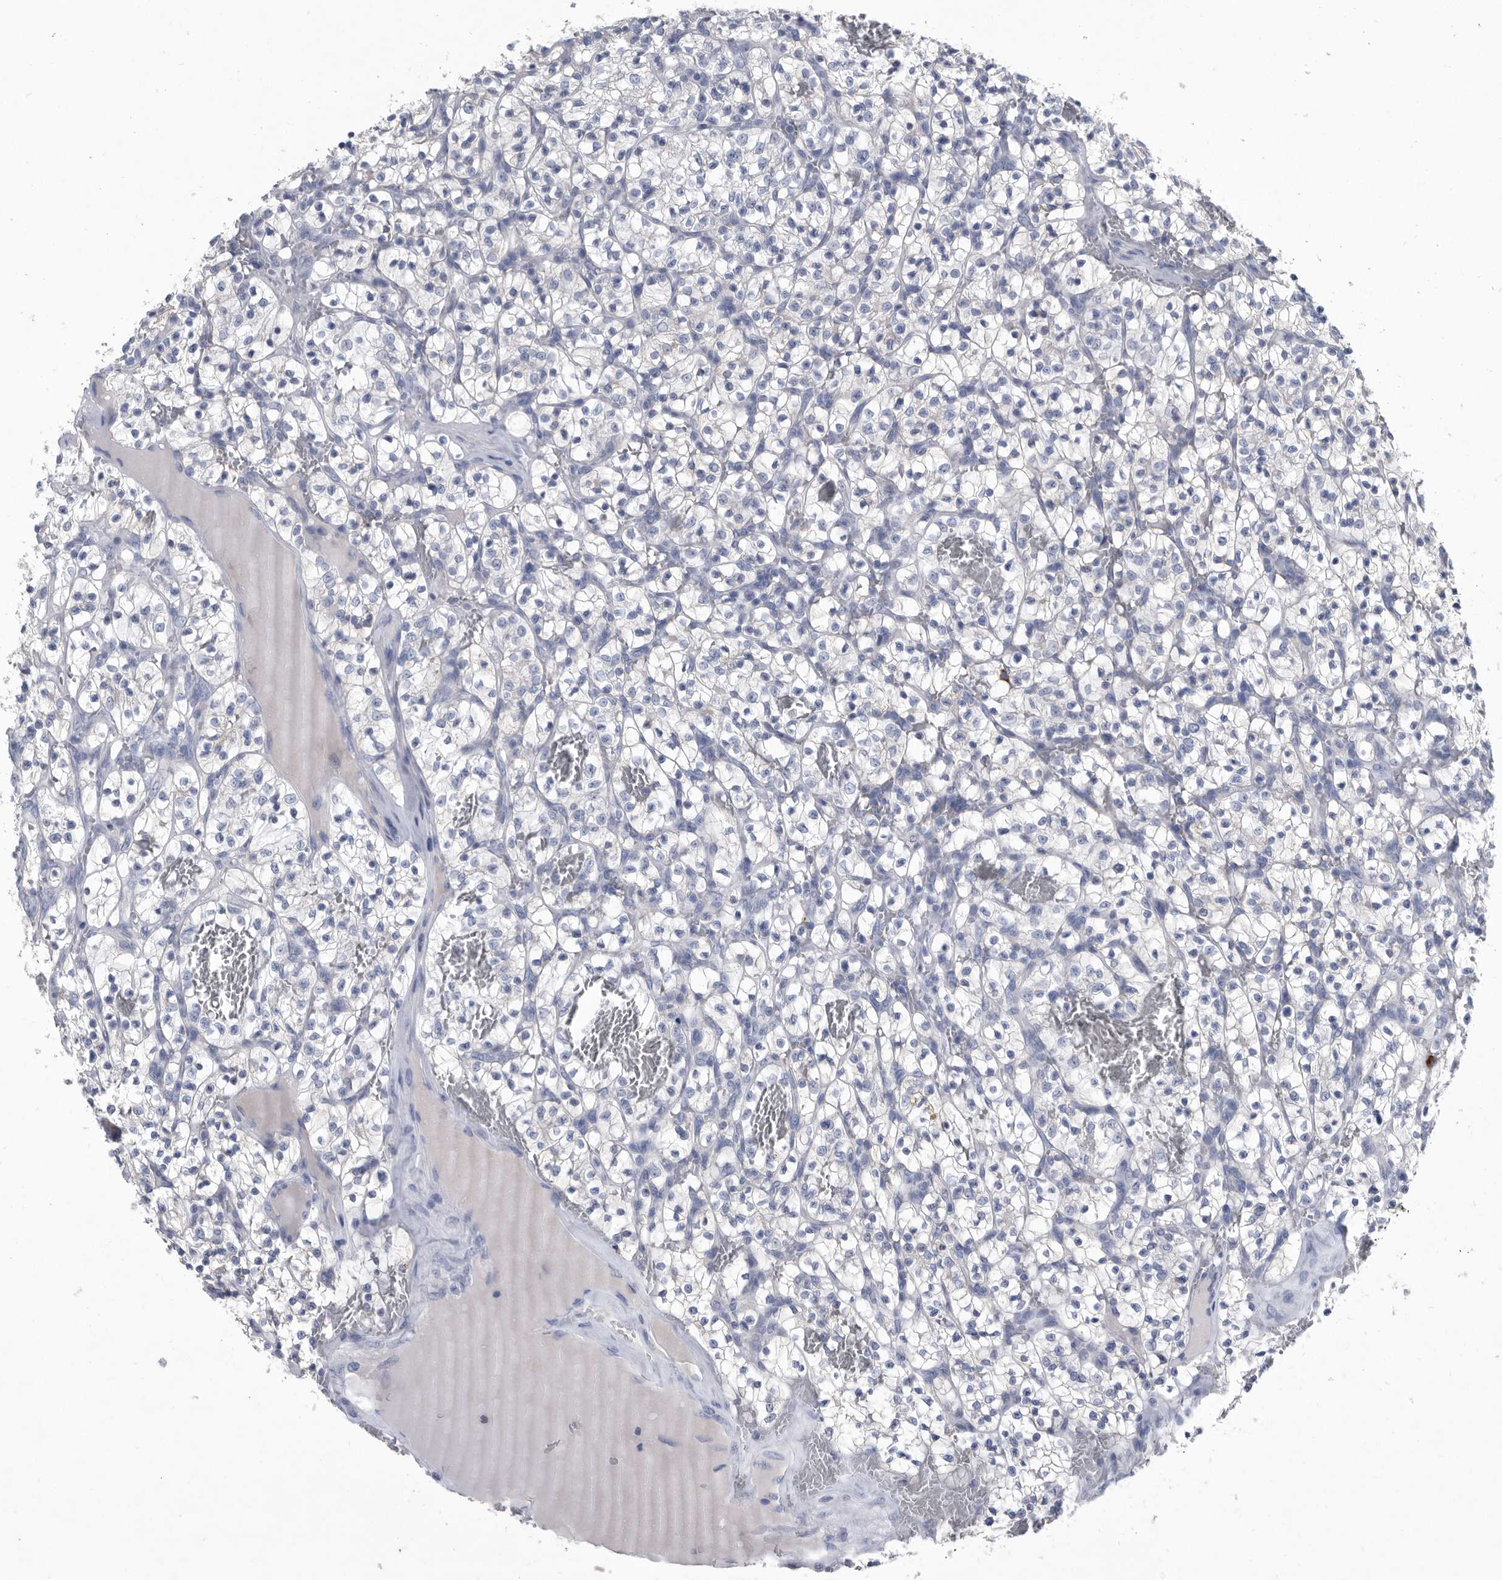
{"staining": {"intensity": "negative", "quantity": "none", "location": "none"}, "tissue": "renal cancer", "cell_type": "Tumor cells", "image_type": "cancer", "snomed": [{"axis": "morphology", "description": "Adenocarcinoma, NOS"}, {"axis": "topography", "description": "Kidney"}], "caption": "Tumor cells show no significant expression in renal adenocarcinoma.", "gene": "BTBD6", "patient": {"sex": "female", "age": 57}}